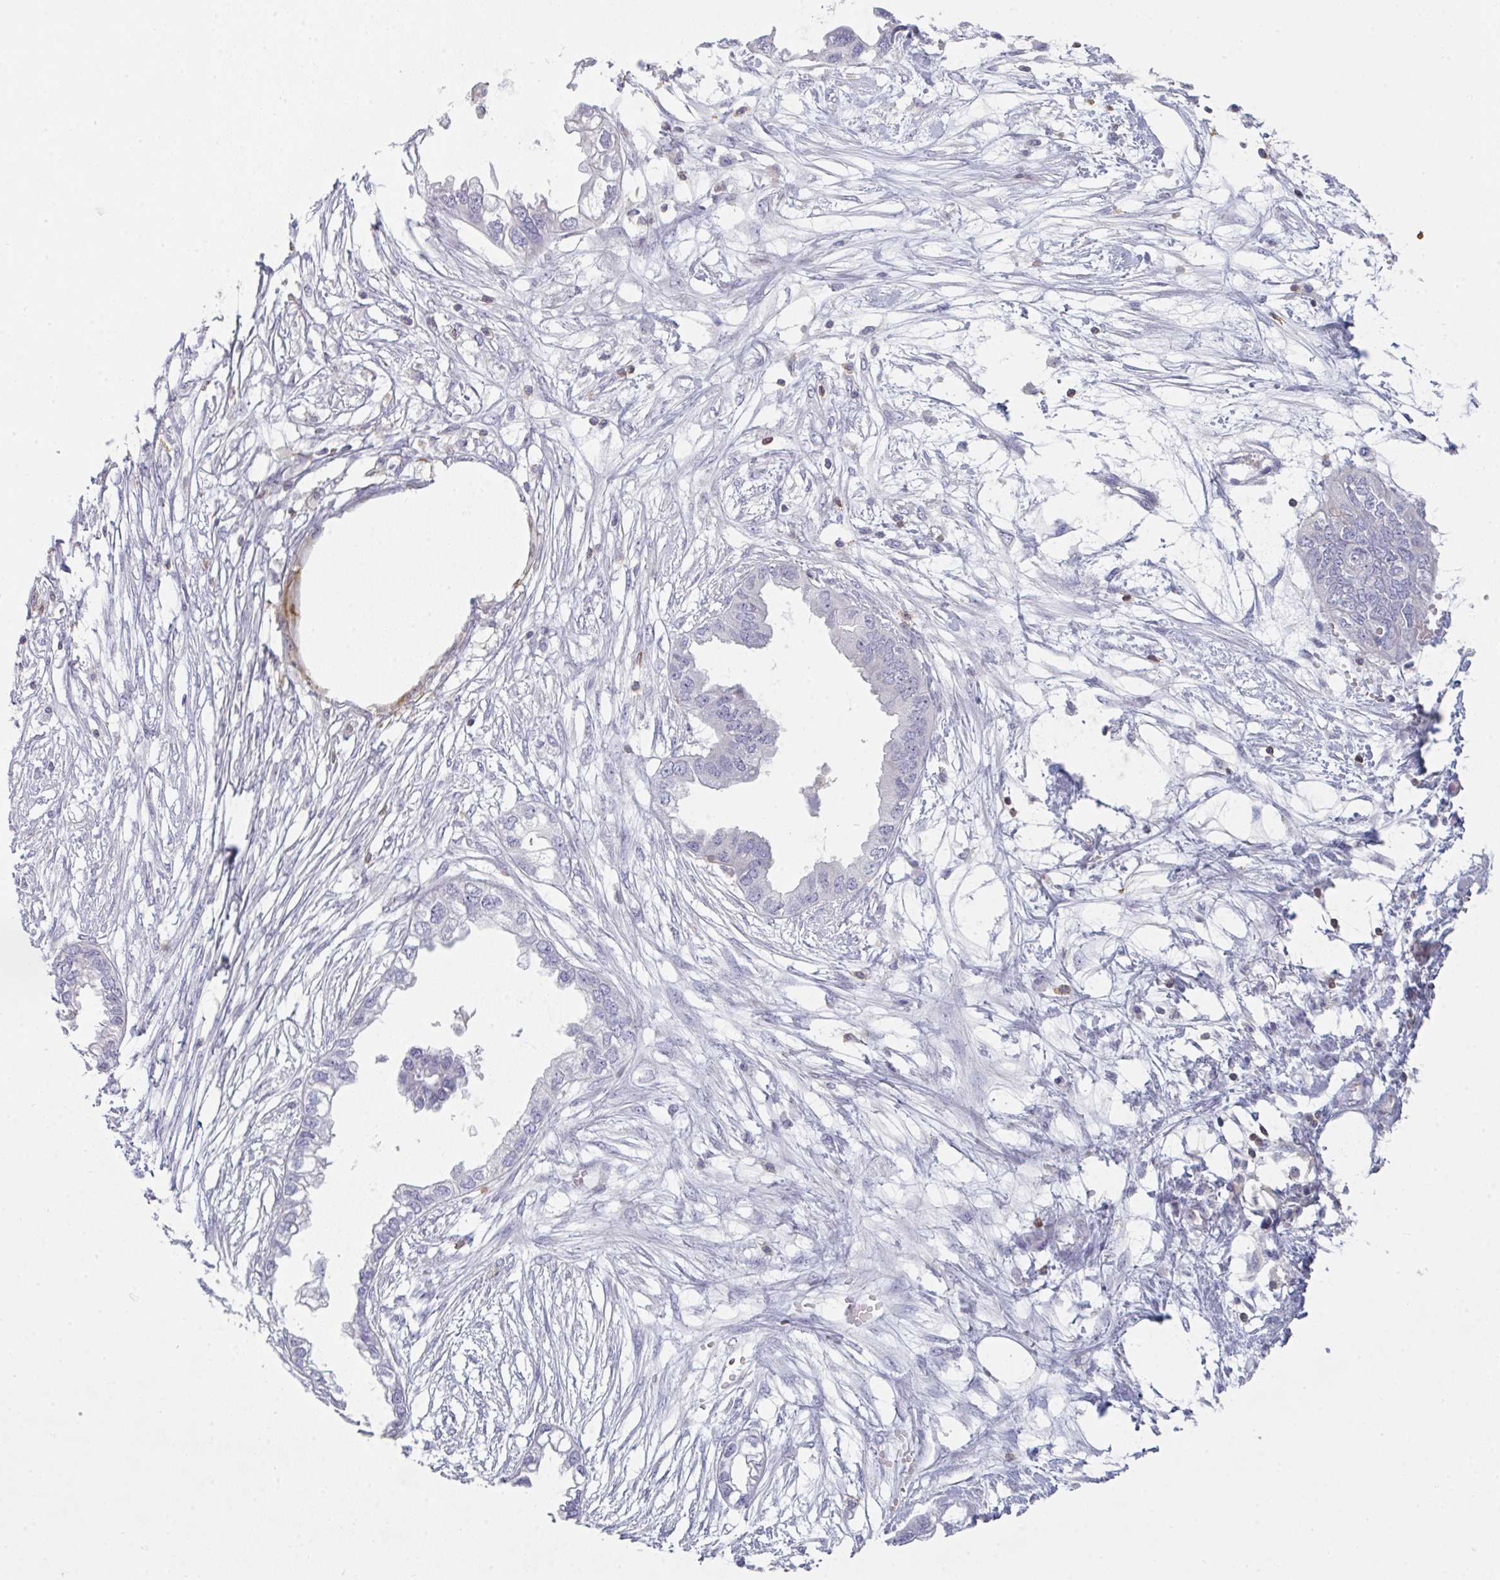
{"staining": {"intensity": "negative", "quantity": "none", "location": "none"}, "tissue": "endometrial cancer", "cell_type": "Tumor cells", "image_type": "cancer", "snomed": [{"axis": "morphology", "description": "Adenocarcinoma, NOS"}, {"axis": "morphology", "description": "Adenocarcinoma, metastatic, NOS"}, {"axis": "topography", "description": "Adipose tissue"}, {"axis": "topography", "description": "Endometrium"}], "caption": "IHC image of neoplastic tissue: human endometrial cancer stained with DAB shows no significant protein staining in tumor cells.", "gene": "CD80", "patient": {"sex": "female", "age": 67}}